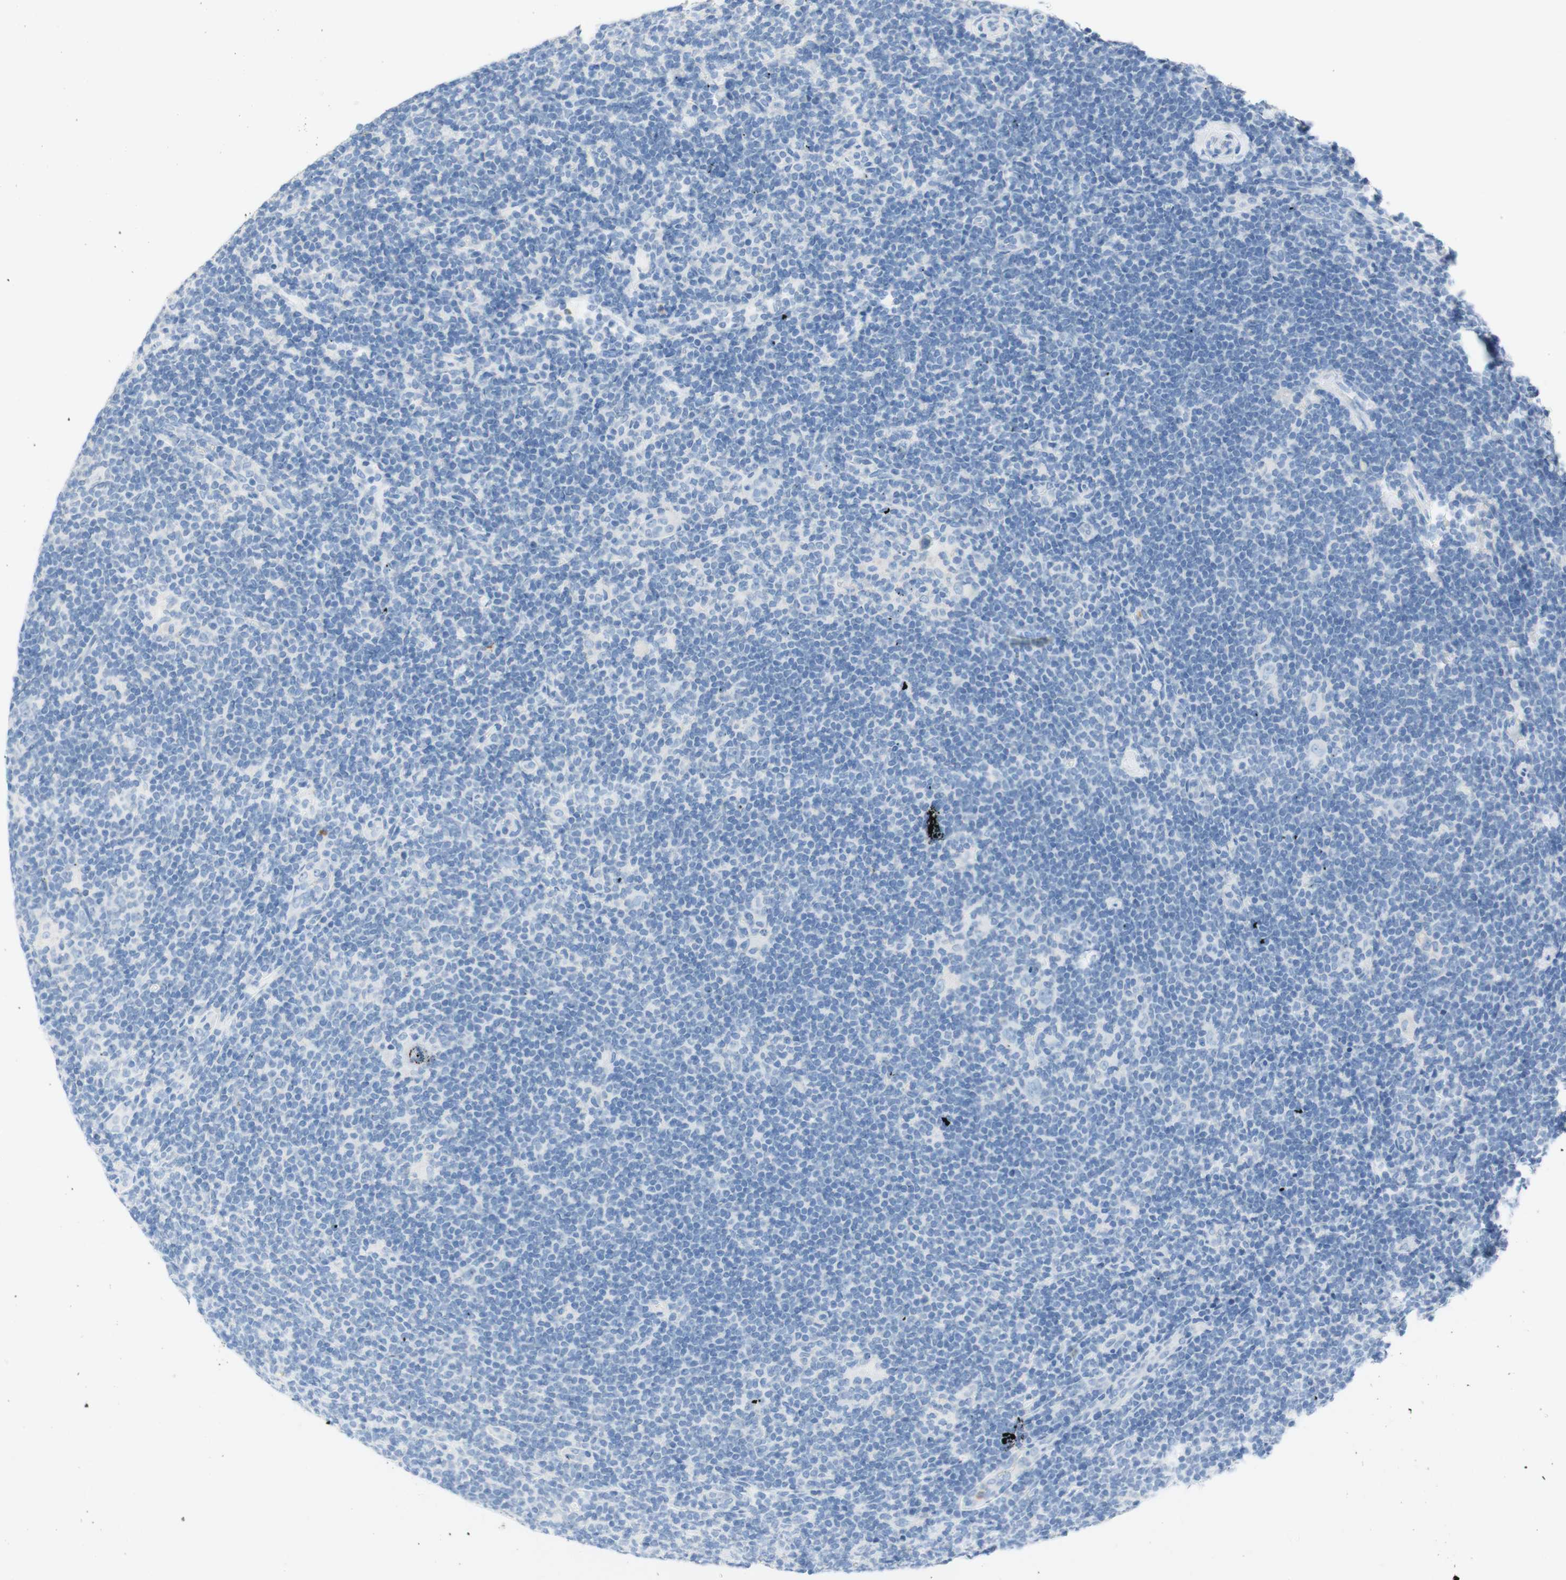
{"staining": {"intensity": "negative", "quantity": "none", "location": "none"}, "tissue": "lymphoma", "cell_type": "Tumor cells", "image_type": "cancer", "snomed": [{"axis": "morphology", "description": "Hodgkin's disease, NOS"}, {"axis": "topography", "description": "Lymph node"}], "caption": "Tumor cells are negative for brown protein staining in Hodgkin's disease.", "gene": "CEACAM1", "patient": {"sex": "female", "age": 57}}